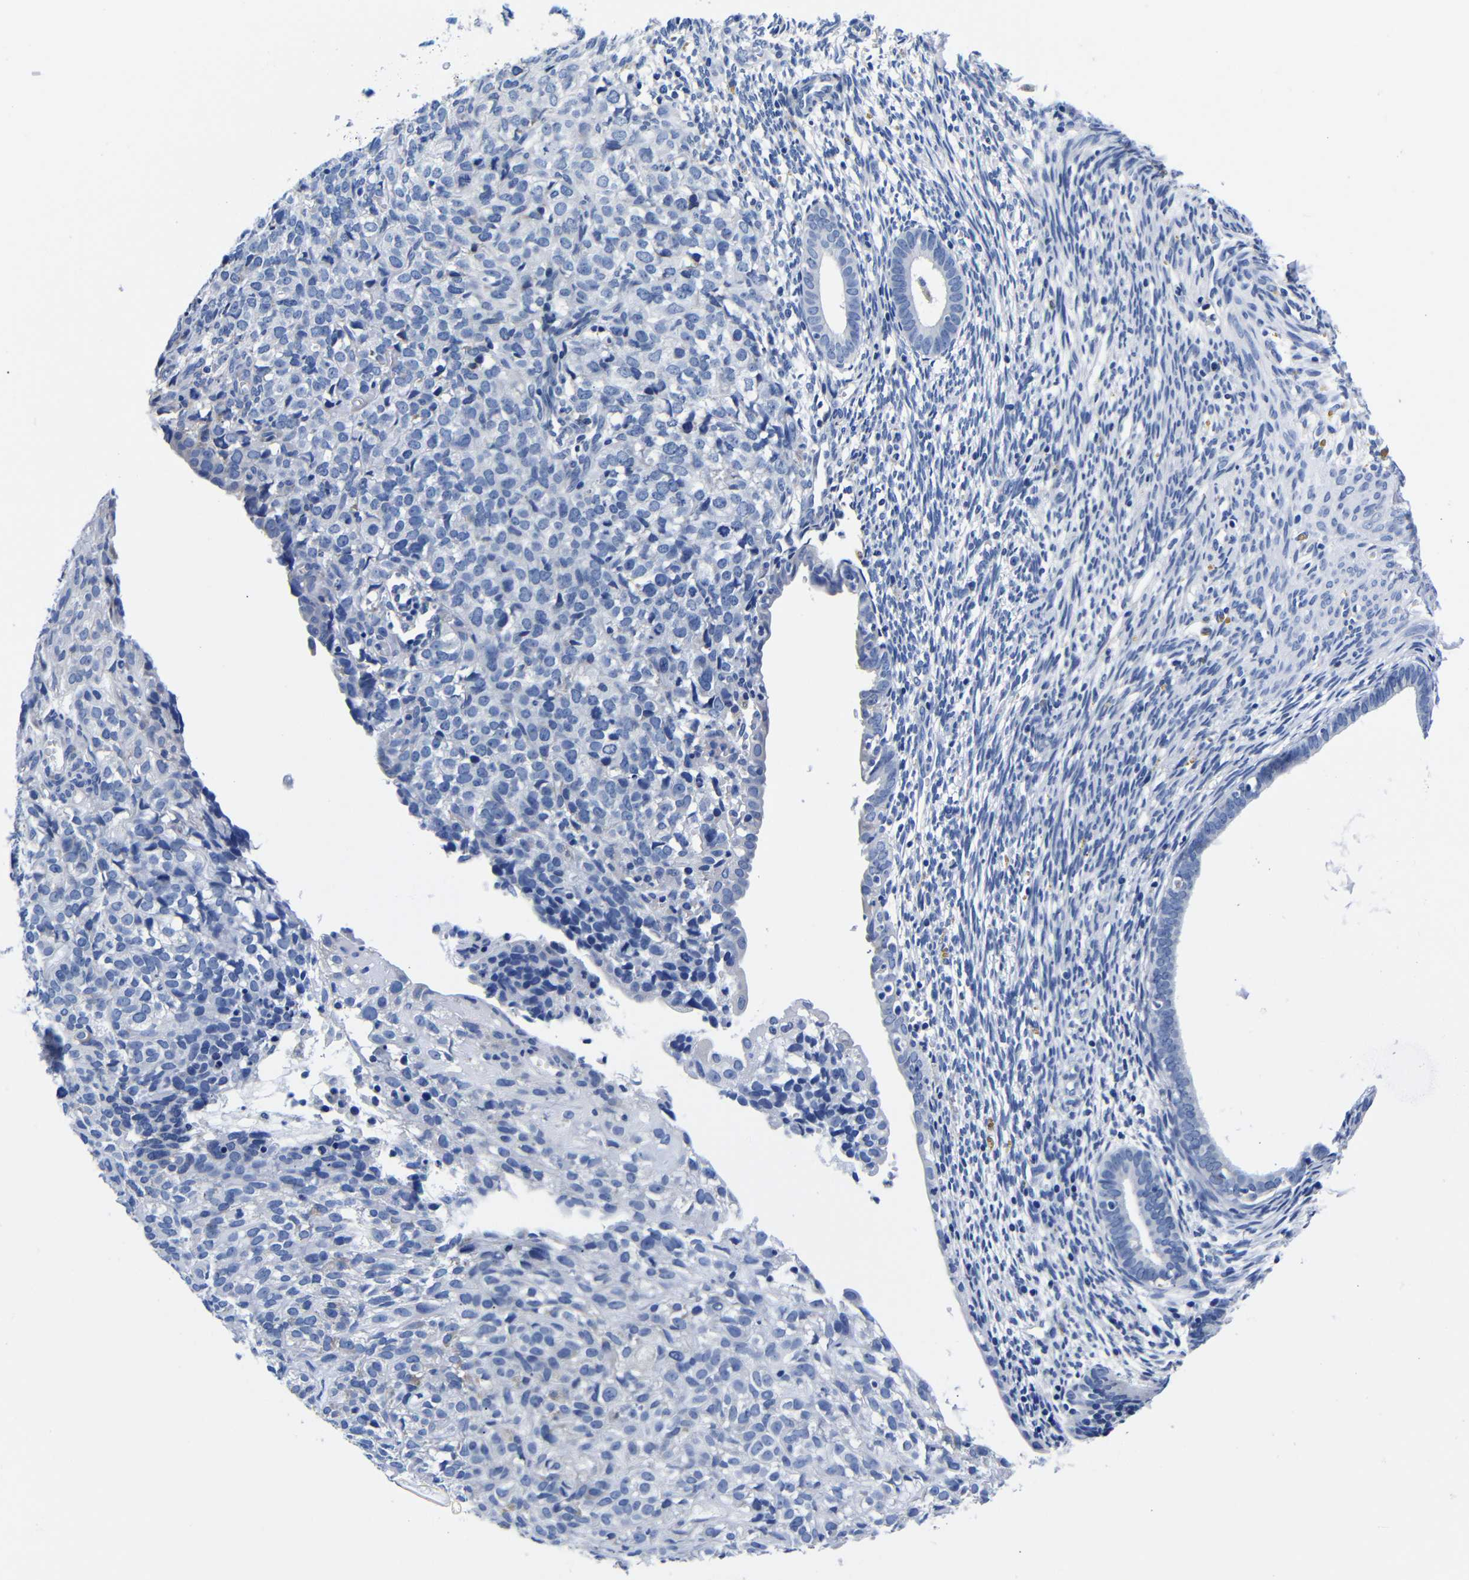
{"staining": {"intensity": "negative", "quantity": "none", "location": "none"}, "tissue": "endometrium", "cell_type": "Cells in endometrial stroma", "image_type": "normal", "snomed": [{"axis": "morphology", "description": "Normal tissue, NOS"}, {"axis": "morphology", "description": "Adenocarcinoma, NOS"}, {"axis": "topography", "description": "Endometrium"}, {"axis": "topography", "description": "Ovary"}], "caption": "This is a histopathology image of IHC staining of unremarkable endometrium, which shows no expression in cells in endometrial stroma.", "gene": "CLEC4G", "patient": {"sex": "female", "age": 68}}